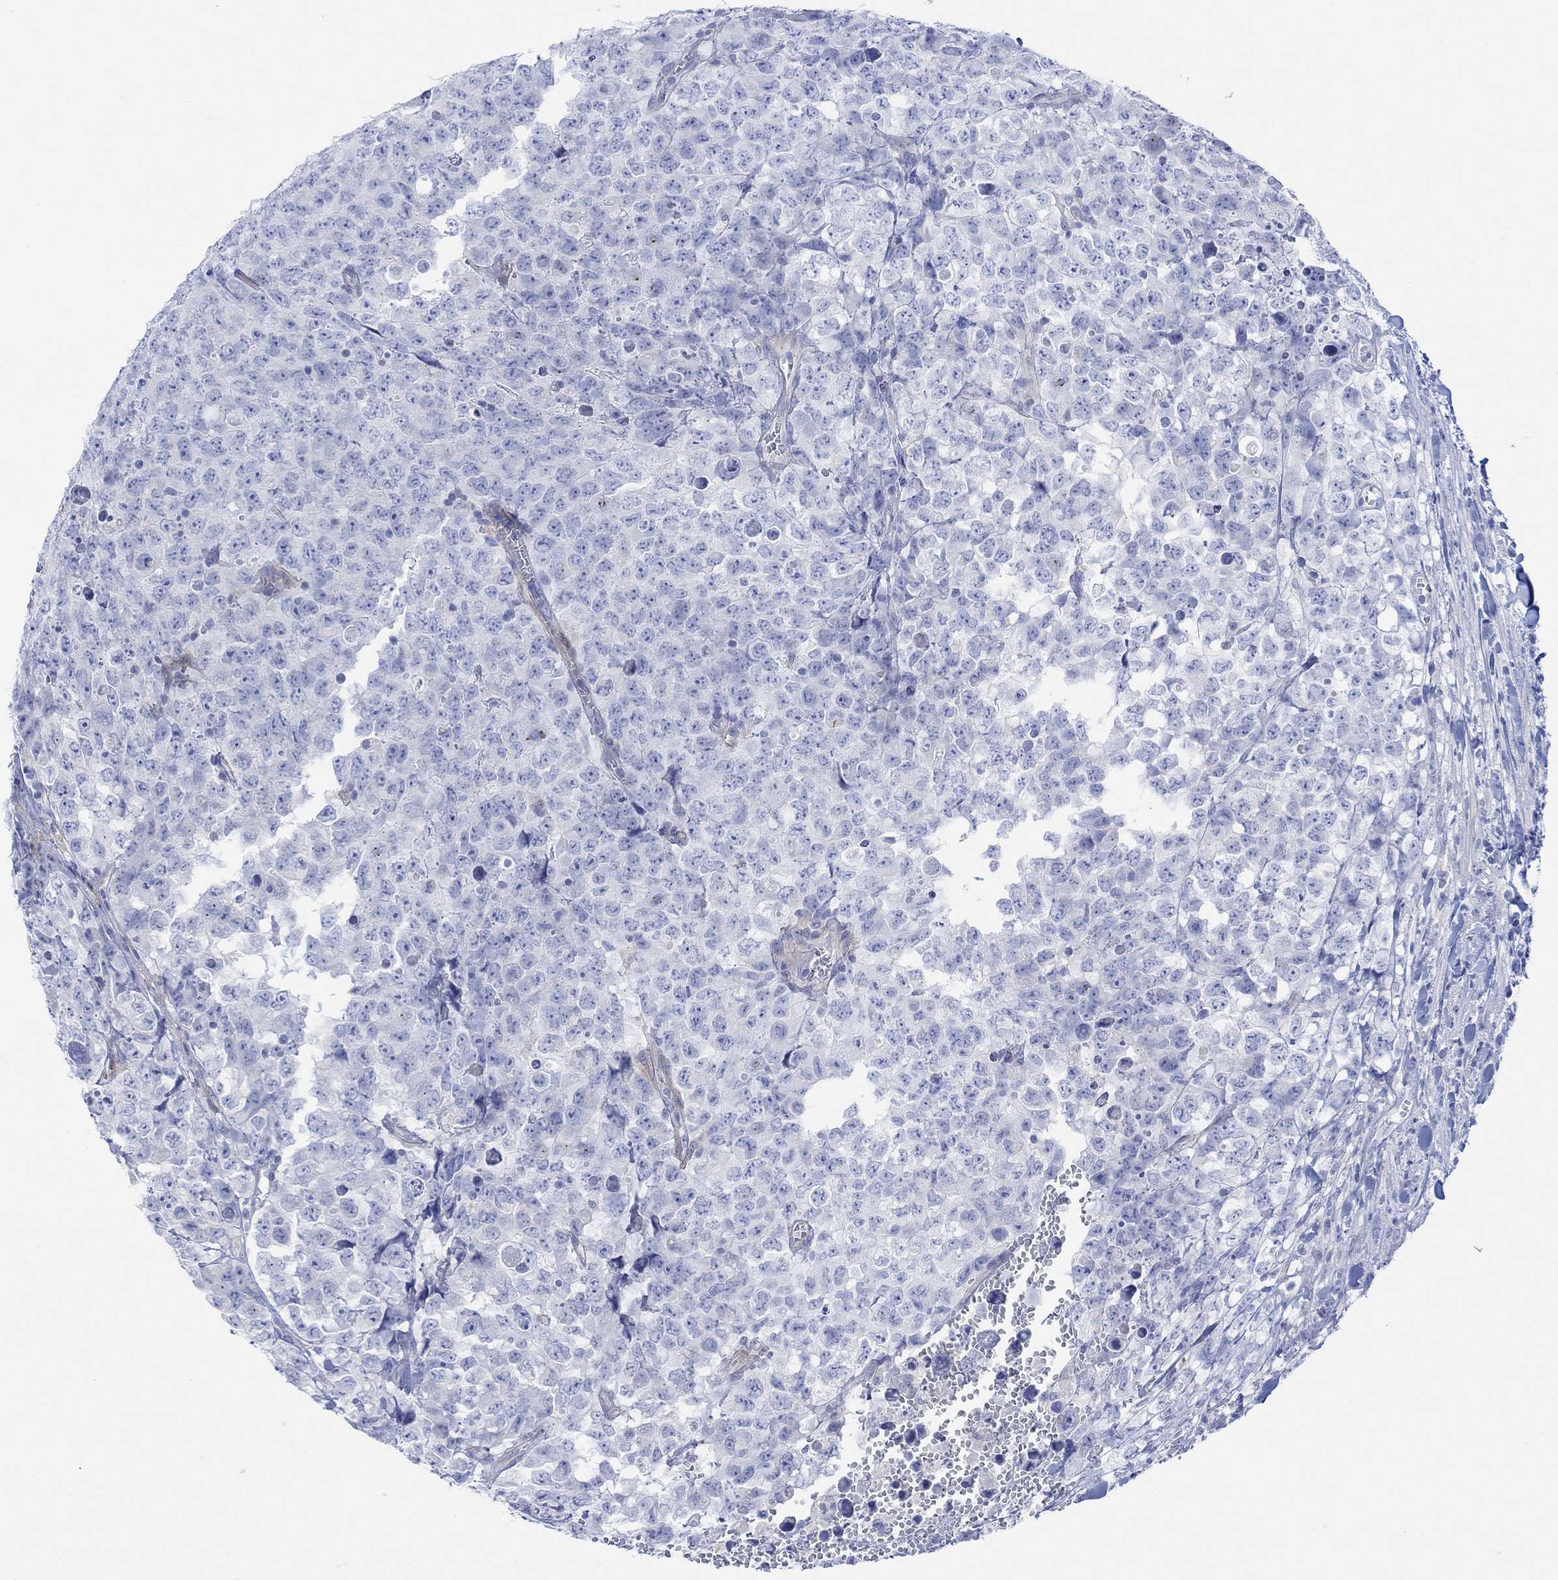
{"staining": {"intensity": "negative", "quantity": "none", "location": "none"}, "tissue": "testis cancer", "cell_type": "Tumor cells", "image_type": "cancer", "snomed": [{"axis": "morphology", "description": "Carcinoma, Embryonal, NOS"}, {"axis": "topography", "description": "Testis"}], "caption": "This is an immunohistochemistry photomicrograph of human embryonal carcinoma (testis). There is no staining in tumor cells.", "gene": "TLDC2", "patient": {"sex": "male", "age": 23}}